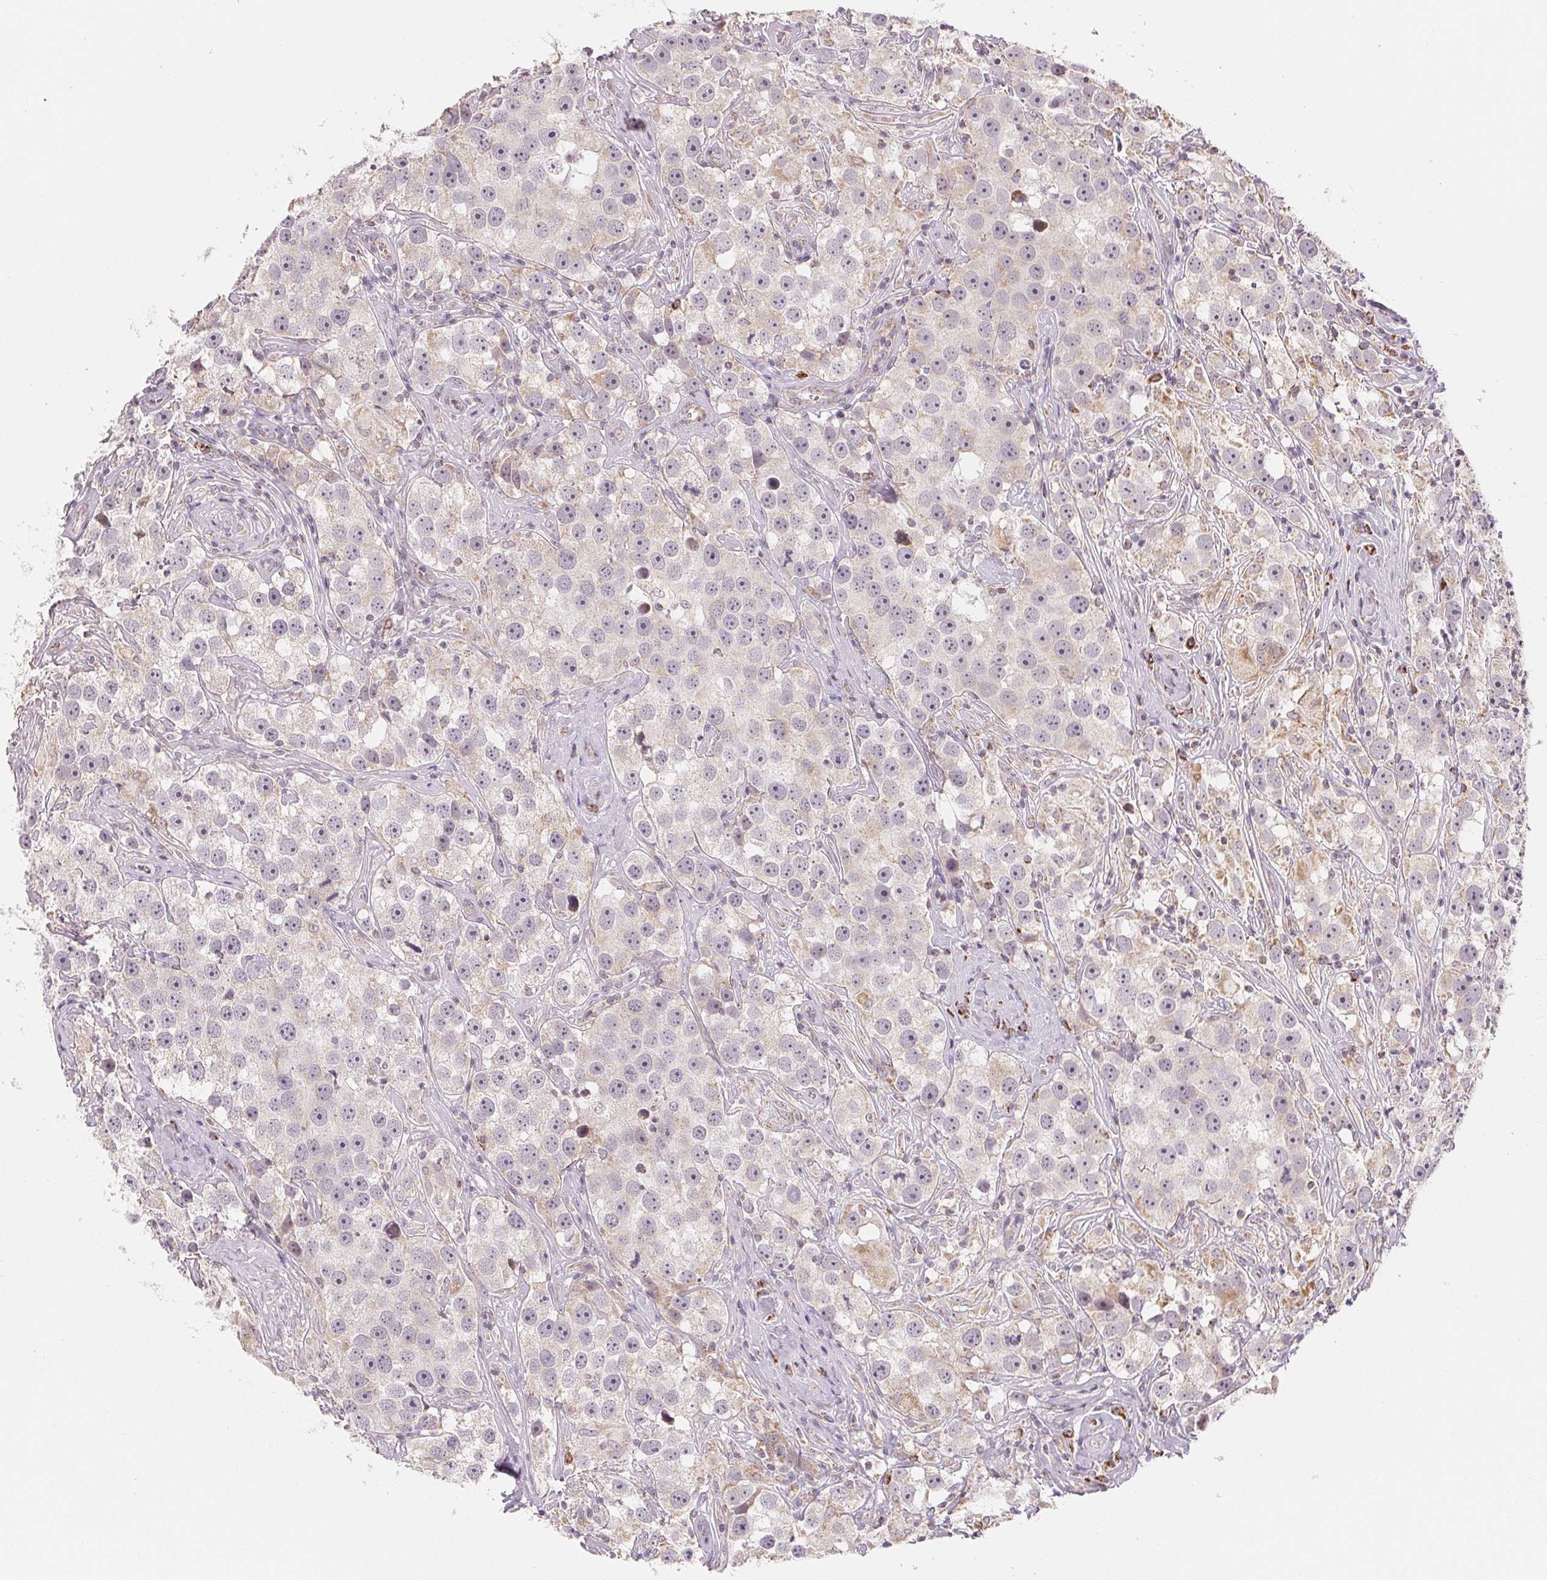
{"staining": {"intensity": "negative", "quantity": "none", "location": "none"}, "tissue": "testis cancer", "cell_type": "Tumor cells", "image_type": "cancer", "snomed": [{"axis": "morphology", "description": "Seminoma, NOS"}, {"axis": "topography", "description": "Testis"}], "caption": "Tumor cells show no significant protein positivity in testis cancer. (DAB (3,3'-diaminobenzidine) IHC with hematoxylin counter stain).", "gene": "HINT2", "patient": {"sex": "male", "age": 49}}